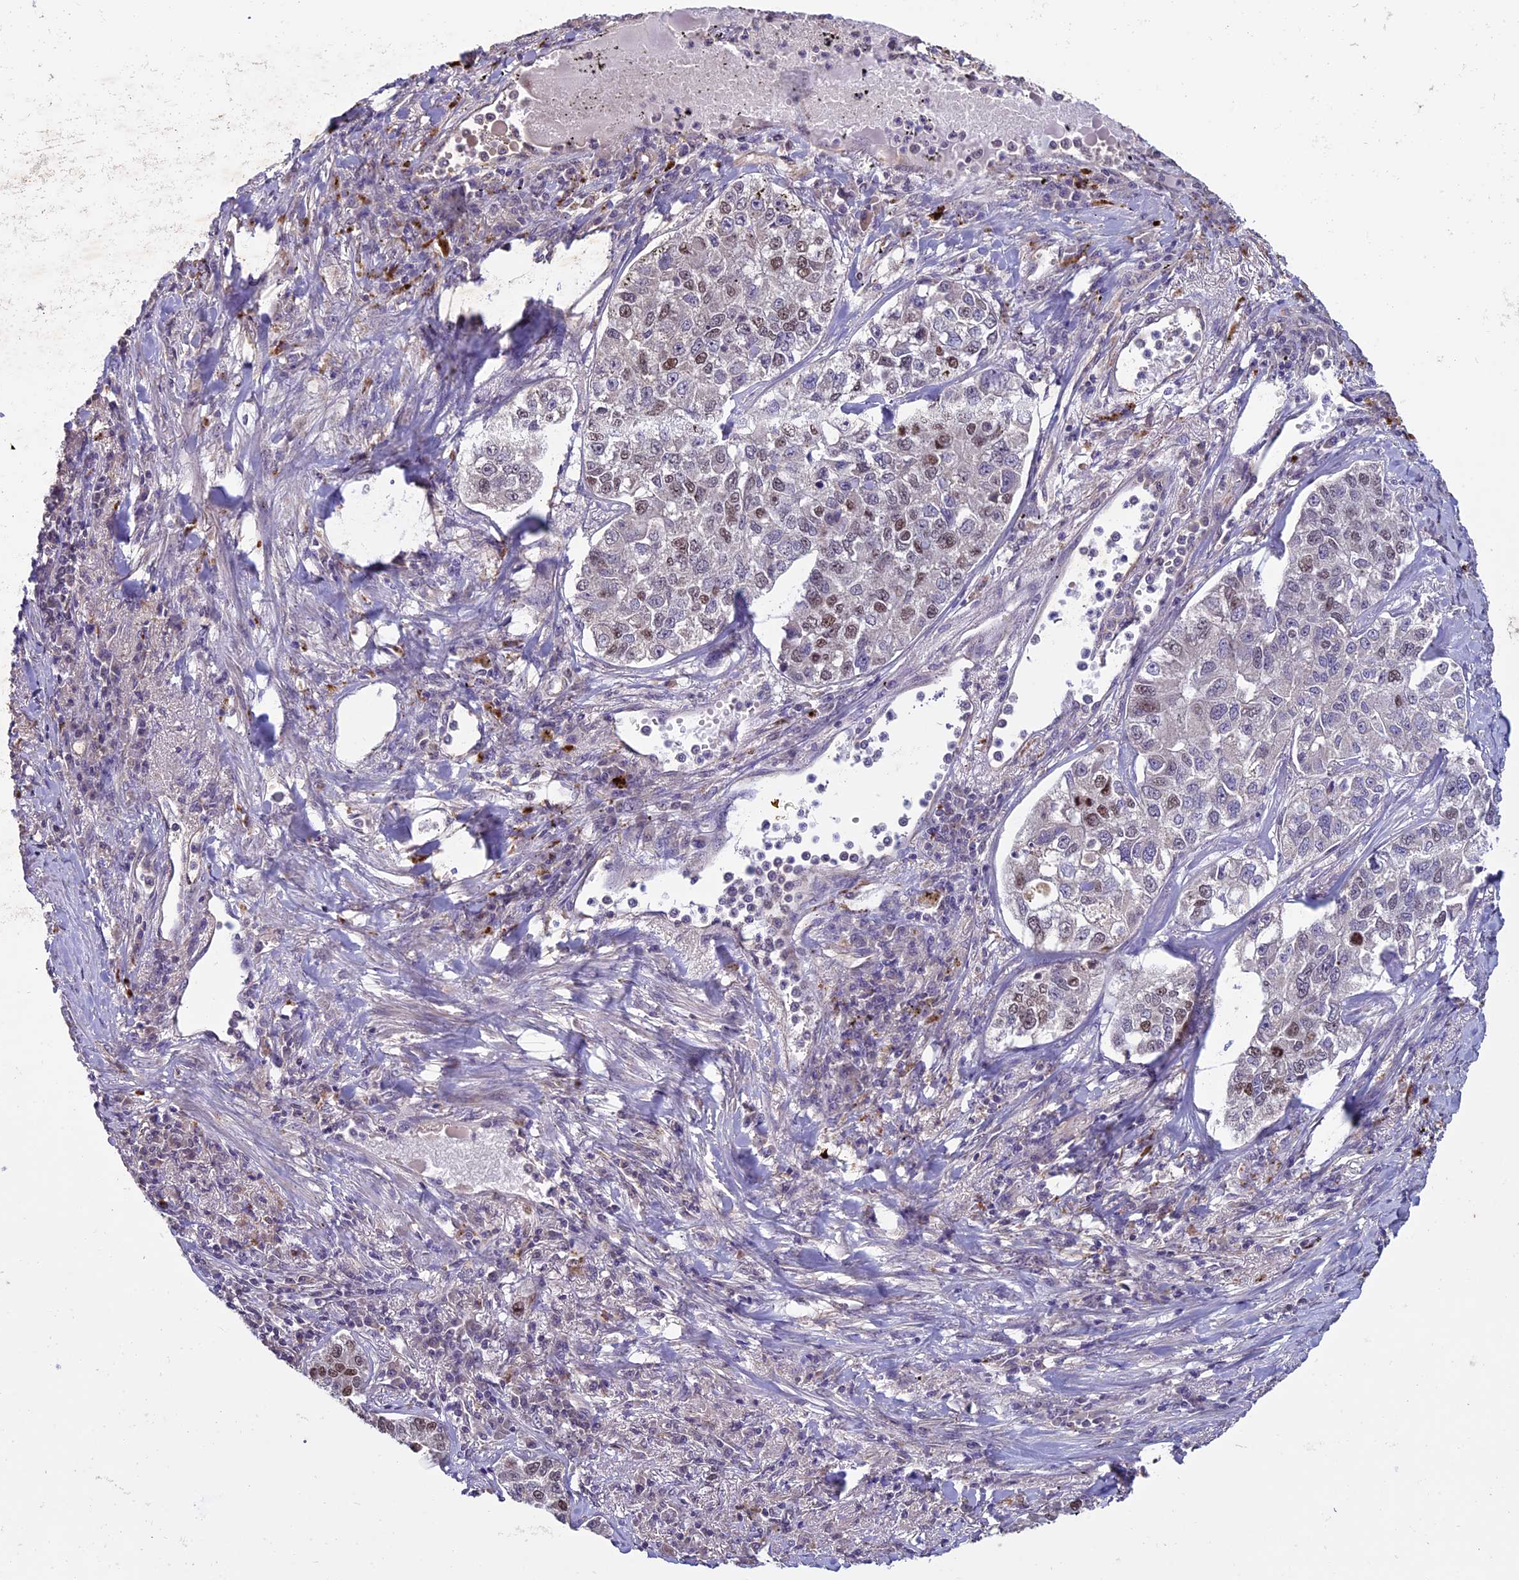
{"staining": {"intensity": "weak", "quantity": "<25%", "location": "nuclear"}, "tissue": "lung cancer", "cell_type": "Tumor cells", "image_type": "cancer", "snomed": [{"axis": "morphology", "description": "Adenocarcinoma, NOS"}, {"axis": "topography", "description": "Lung"}], "caption": "Lung cancer stained for a protein using immunohistochemistry exhibits no positivity tumor cells.", "gene": "C3orf70", "patient": {"sex": "male", "age": 49}}